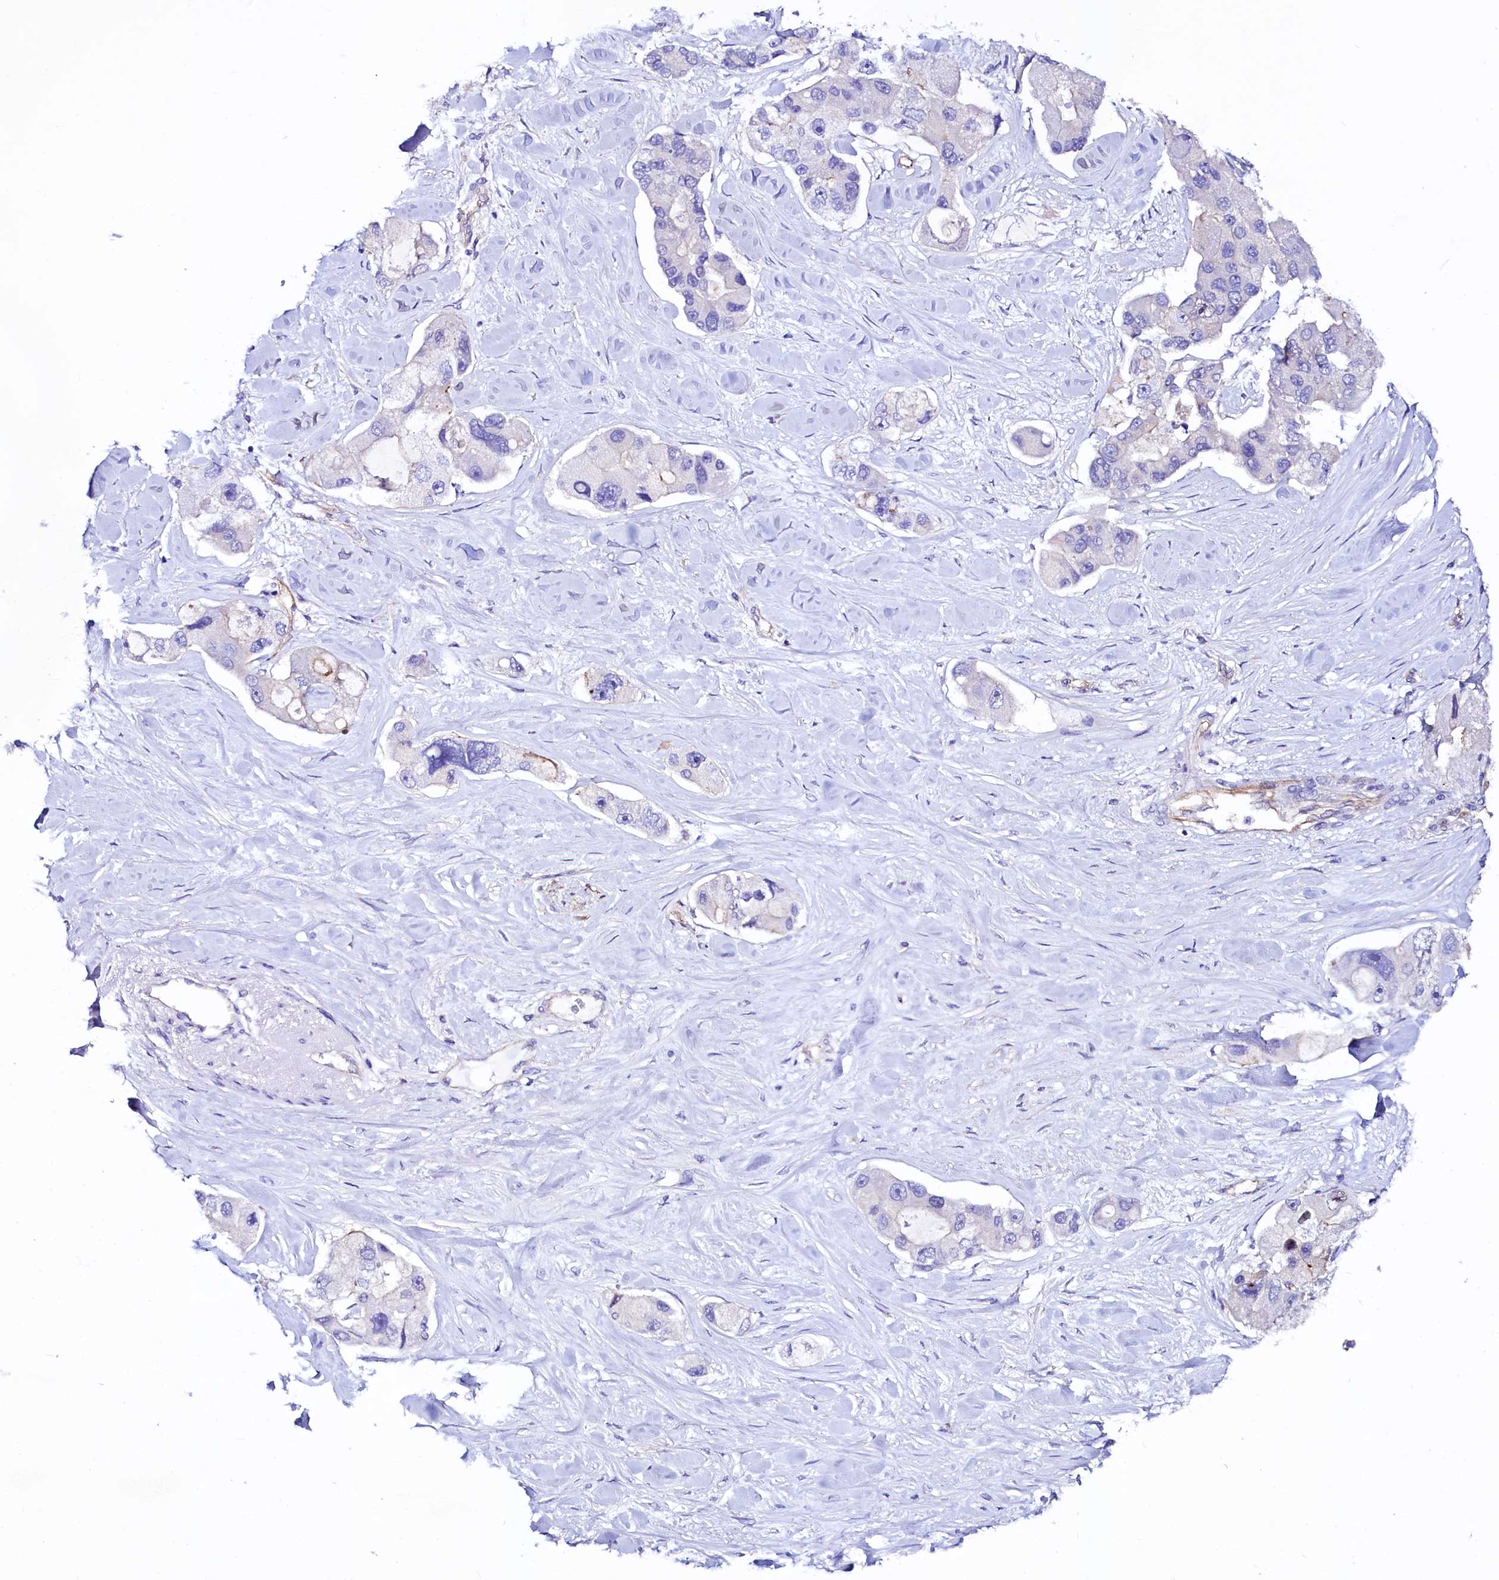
{"staining": {"intensity": "negative", "quantity": "none", "location": "none"}, "tissue": "lung cancer", "cell_type": "Tumor cells", "image_type": "cancer", "snomed": [{"axis": "morphology", "description": "Adenocarcinoma, NOS"}, {"axis": "topography", "description": "Lung"}], "caption": "This is a photomicrograph of IHC staining of lung adenocarcinoma, which shows no positivity in tumor cells. (DAB immunohistochemistry (IHC) visualized using brightfield microscopy, high magnification).", "gene": "SLF1", "patient": {"sex": "female", "age": 54}}